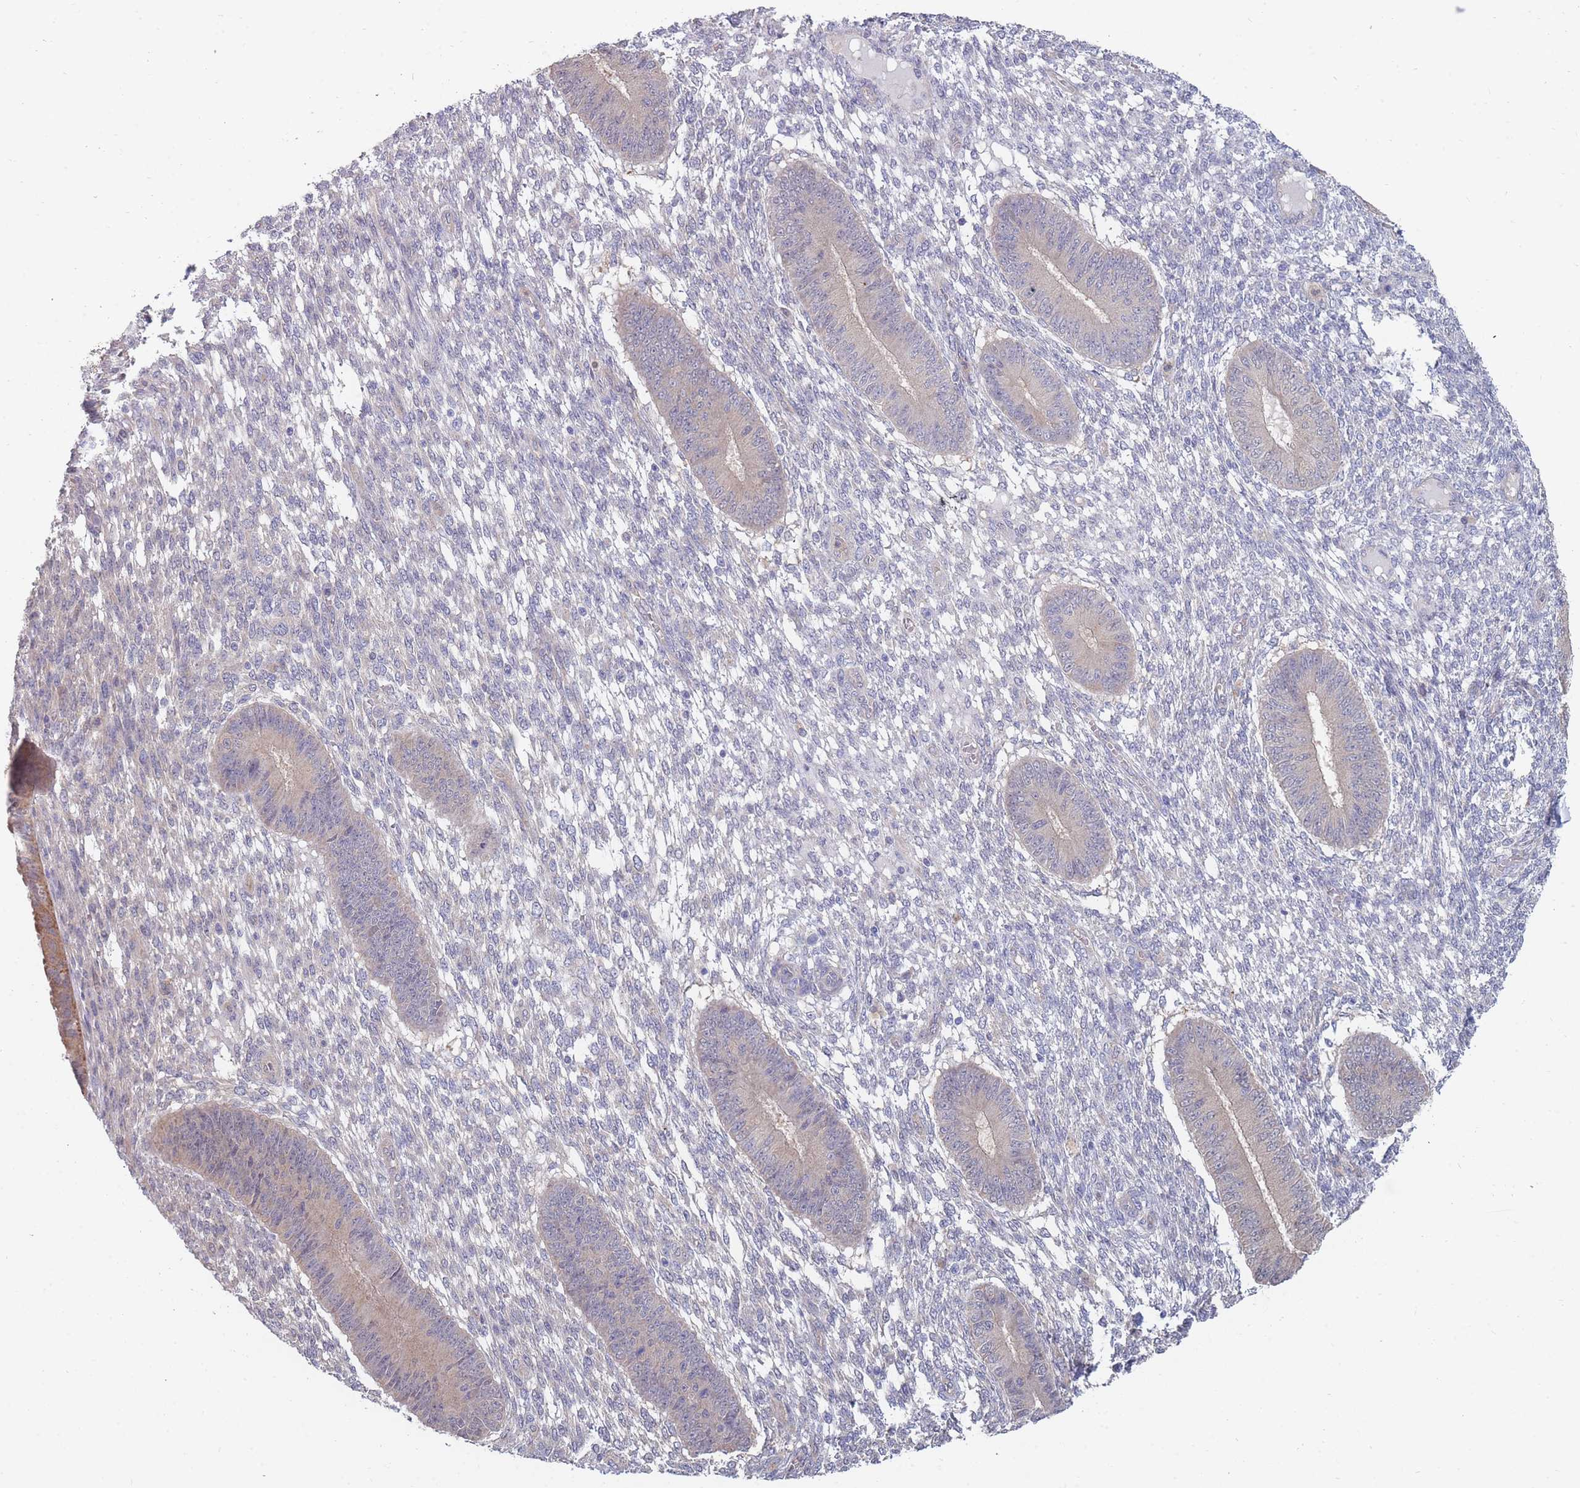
{"staining": {"intensity": "negative", "quantity": "none", "location": "none"}, "tissue": "endometrium", "cell_type": "Cells in endometrial stroma", "image_type": "normal", "snomed": [{"axis": "morphology", "description": "Normal tissue, NOS"}, {"axis": "topography", "description": "Endometrium"}], "caption": "This is an IHC histopathology image of benign human endometrium. There is no expression in cells in endometrial stroma.", "gene": "NUB1", "patient": {"sex": "female", "age": 49}}